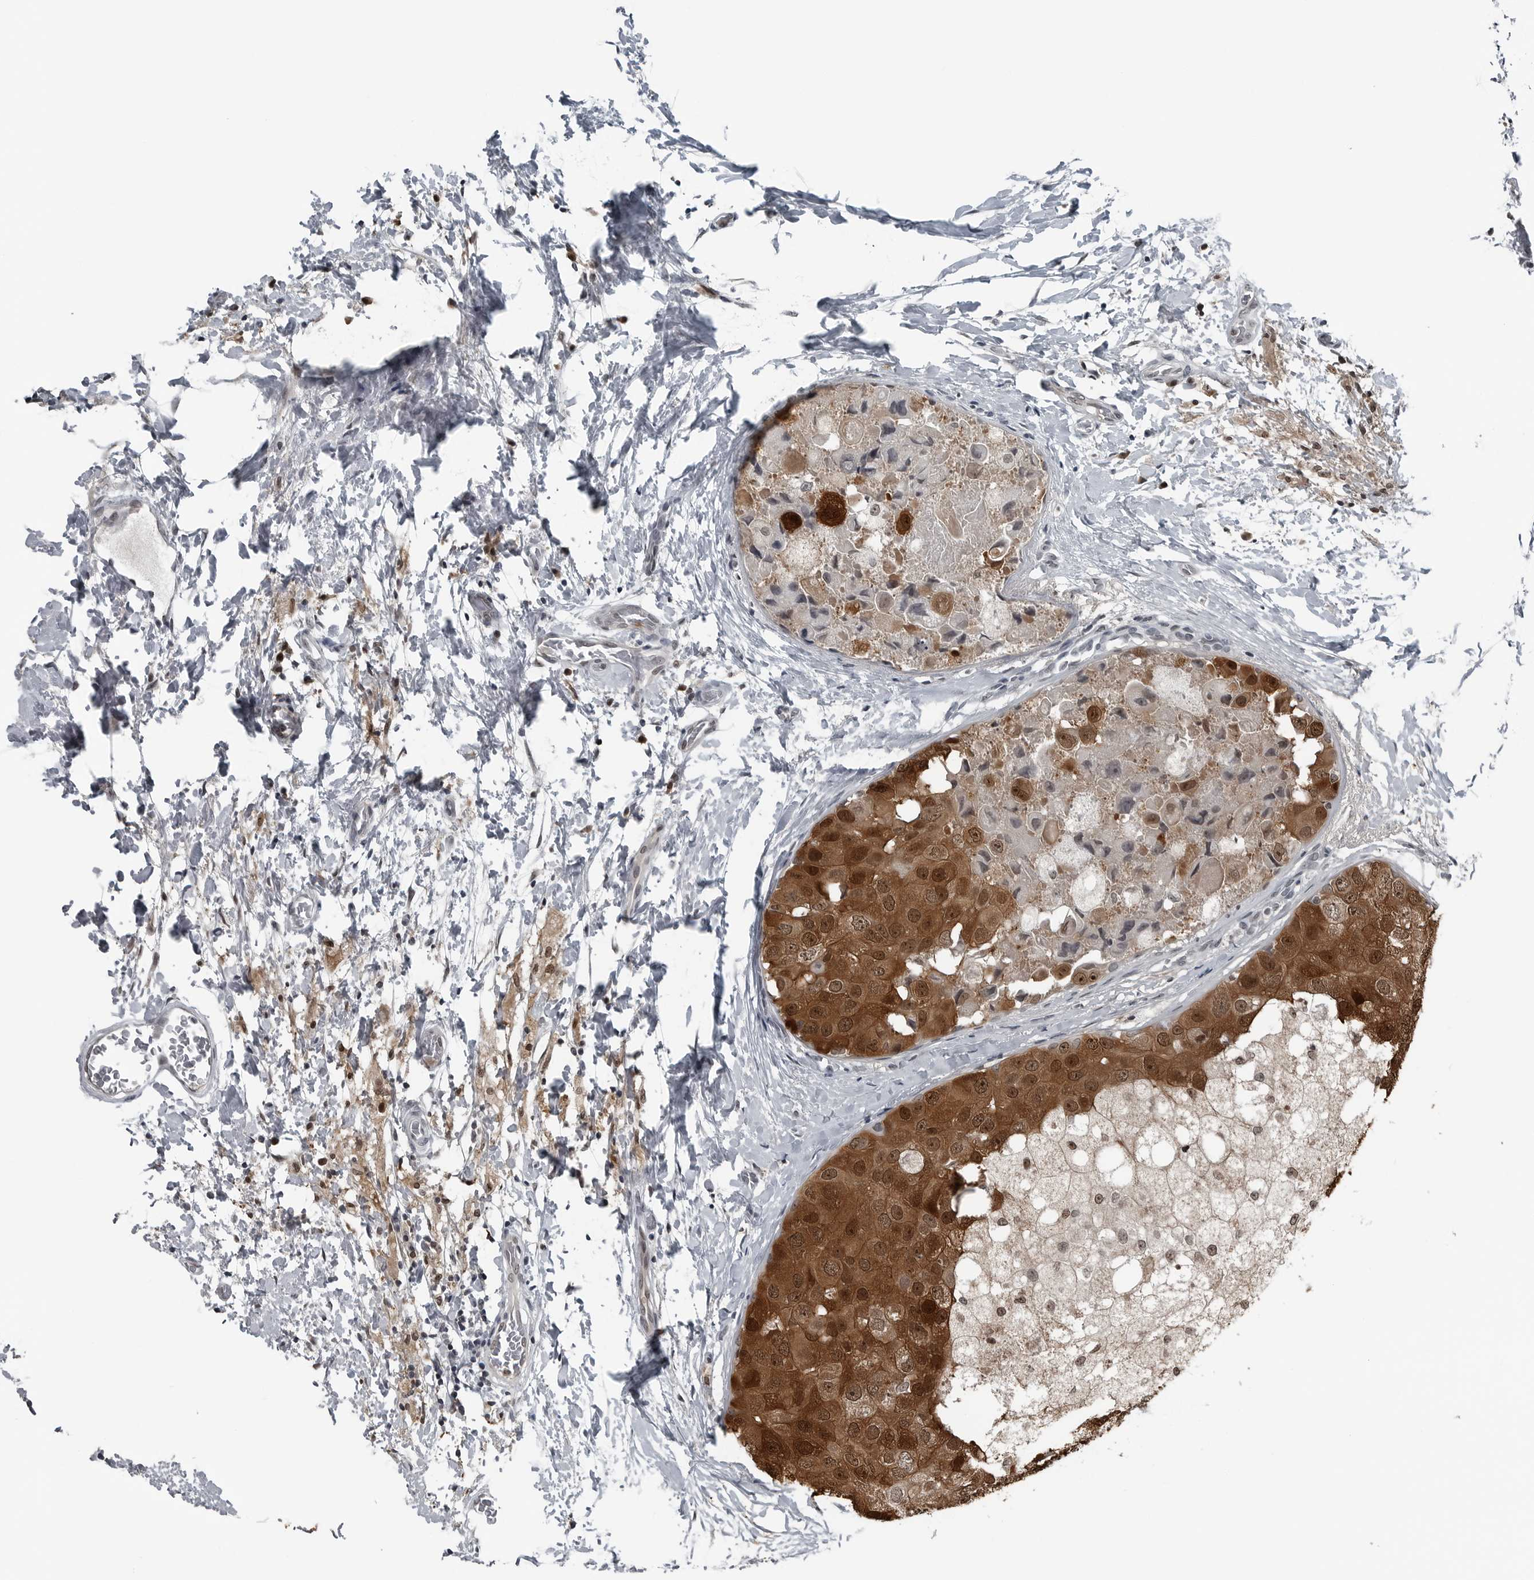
{"staining": {"intensity": "moderate", "quantity": ">75%", "location": "cytoplasmic/membranous,nuclear"}, "tissue": "breast cancer", "cell_type": "Tumor cells", "image_type": "cancer", "snomed": [{"axis": "morphology", "description": "Duct carcinoma"}, {"axis": "topography", "description": "Breast"}], "caption": "This image shows IHC staining of breast intraductal carcinoma, with medium moderate cytoplasmic/membranous and nuclear positivity in approximately >75% of tumor cells.", "gene": "AKR1A1", "patient": {"sex": "female", "age": 62}}